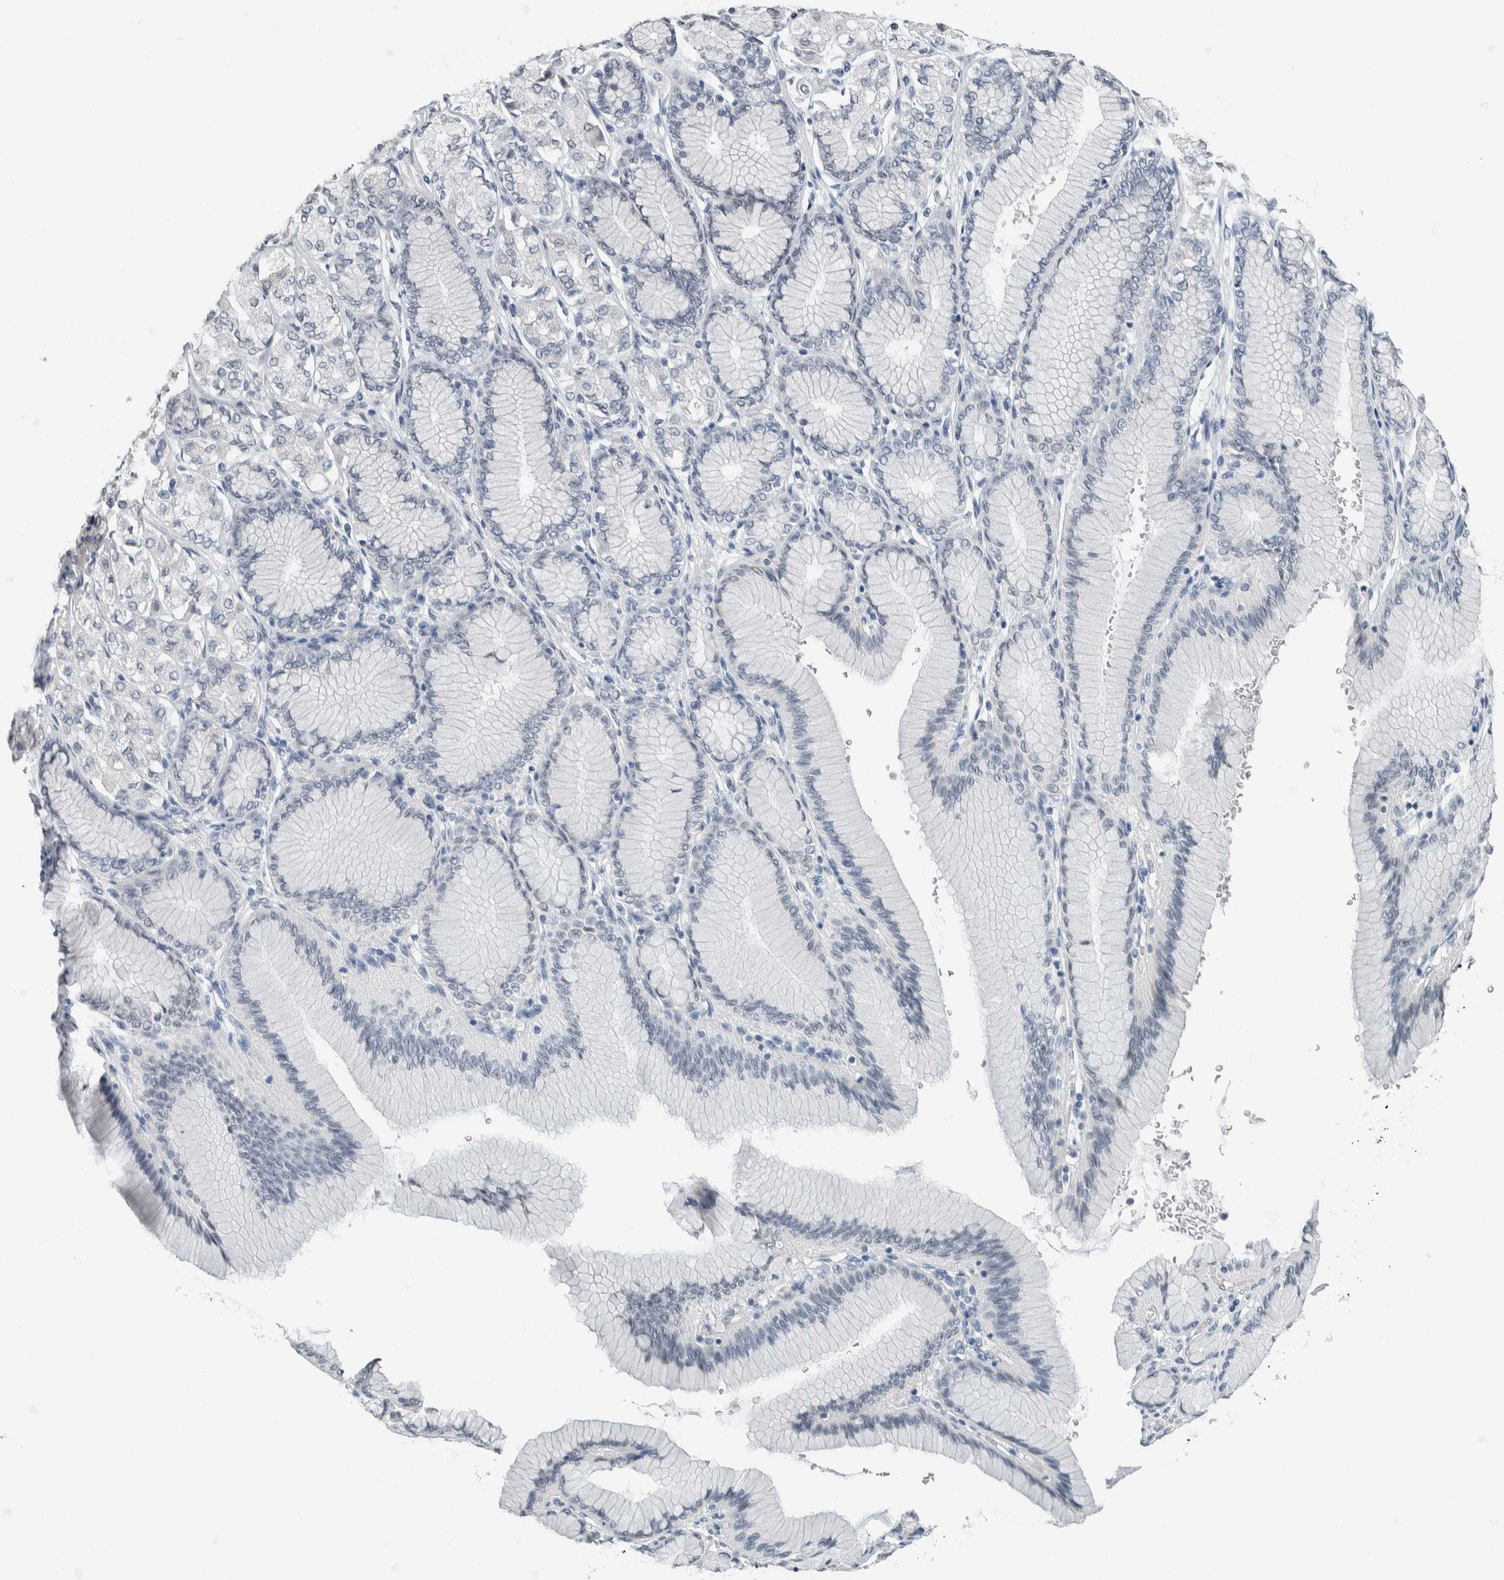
{"staining": {"intensity": "negative", "quantity": "none", "location": "none"}, "tissue": "stomach cancer", "cell_type": "Tumor cells", "image_type": "cancer", "snomed": [{"axis": "morphology", "description": "Adenocarcinoma, NOS"}, {"axis": "topography", "description": "Stomach"}], "caption": "Immunohistochemical staining of adenocarcinoma (stomach) demonstrates no significant positivity in tumor cells. (DAB IHC with hematoxylin counter stain).", "gene": "NEFM", "patient": {"sex": "female", "age": 65}}